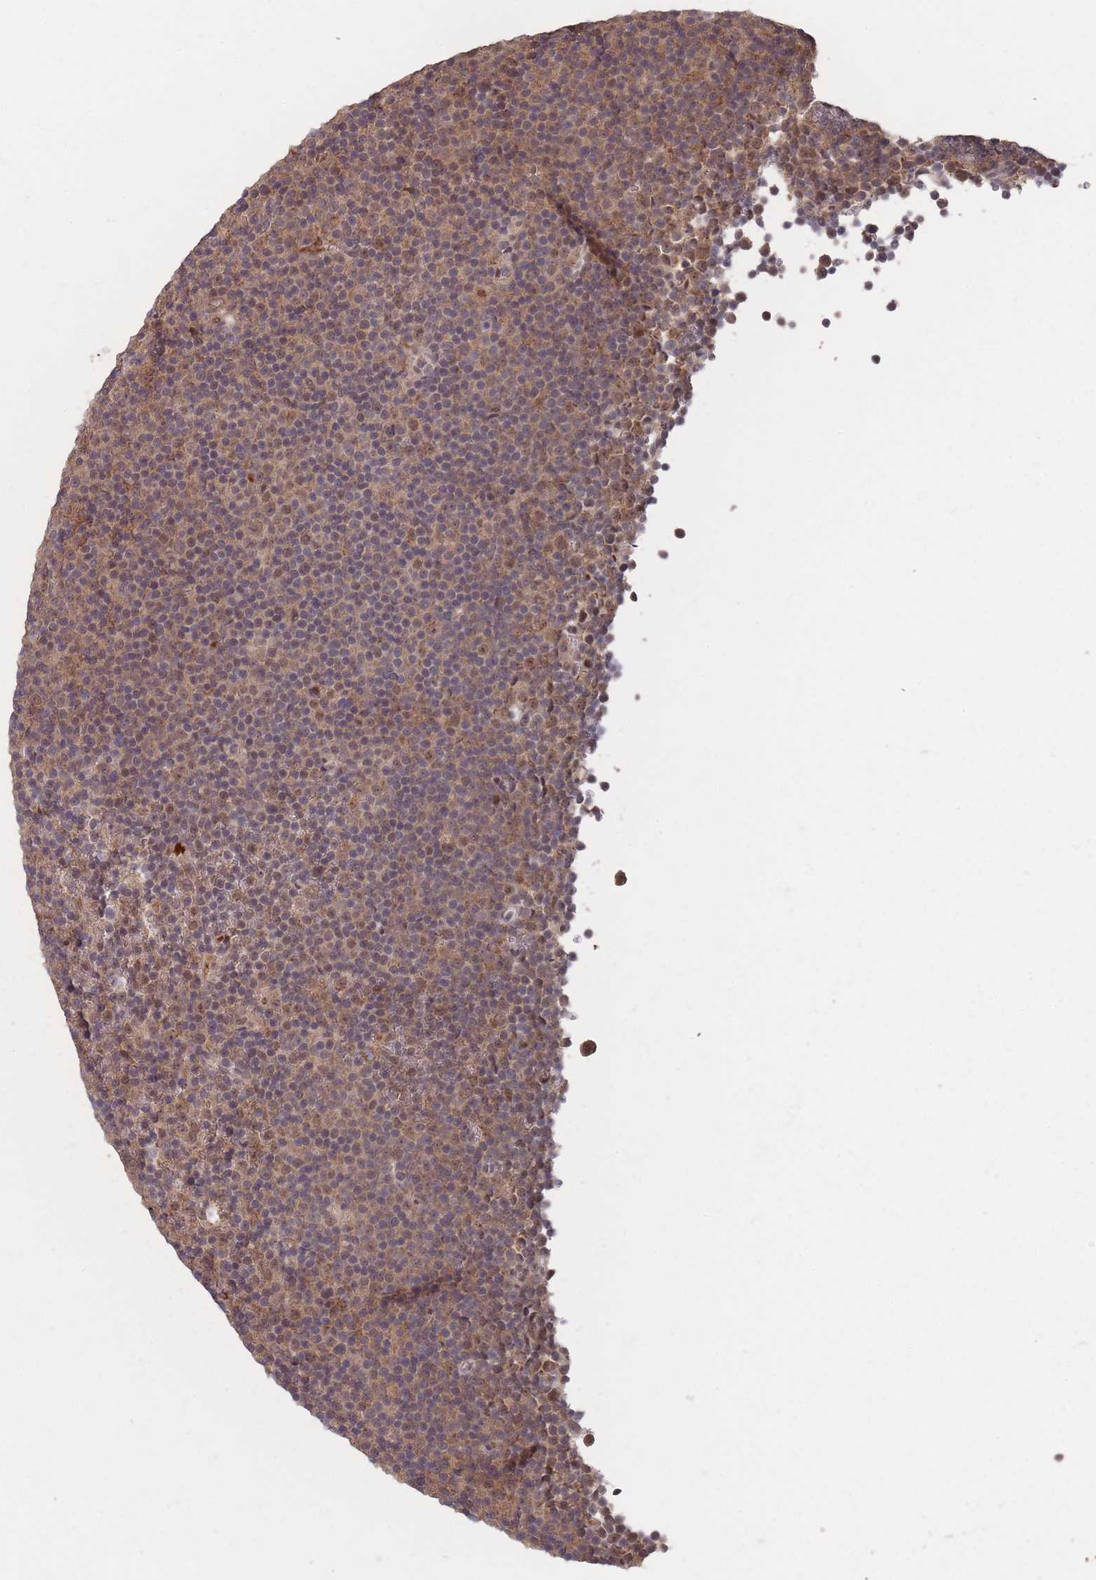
{"staining": {"intensity": "weak", "quantity": "25%-75%", "location": "cytoplasmic/membranous"}, "tissue": "lymphoma", "cell_type": "Tumor cells", "image_type": "cancer", "snomed": [{"axis": "morphology", "description": "Malignant lymphoma, non-Hodgkin's type, Low grade"}, {"axis": "topography", "description": "Lymph node"}], "caption": "Protein staining of low-grade malignant lymphoma, non-Hodgkin's type tissue demonstrates weak cytoplasmic/membranous positivity in approximately 25%-75% of tumor cells. The staining was performed using DAB (3,3'-diaminobenzidine) to visualize the protein expression in brown, while the nuclei were stained in blue with hematoxylin (Magnification: 20x).", "gene": "SF3B1", "patient": {"sex": "female", "age": 67}}